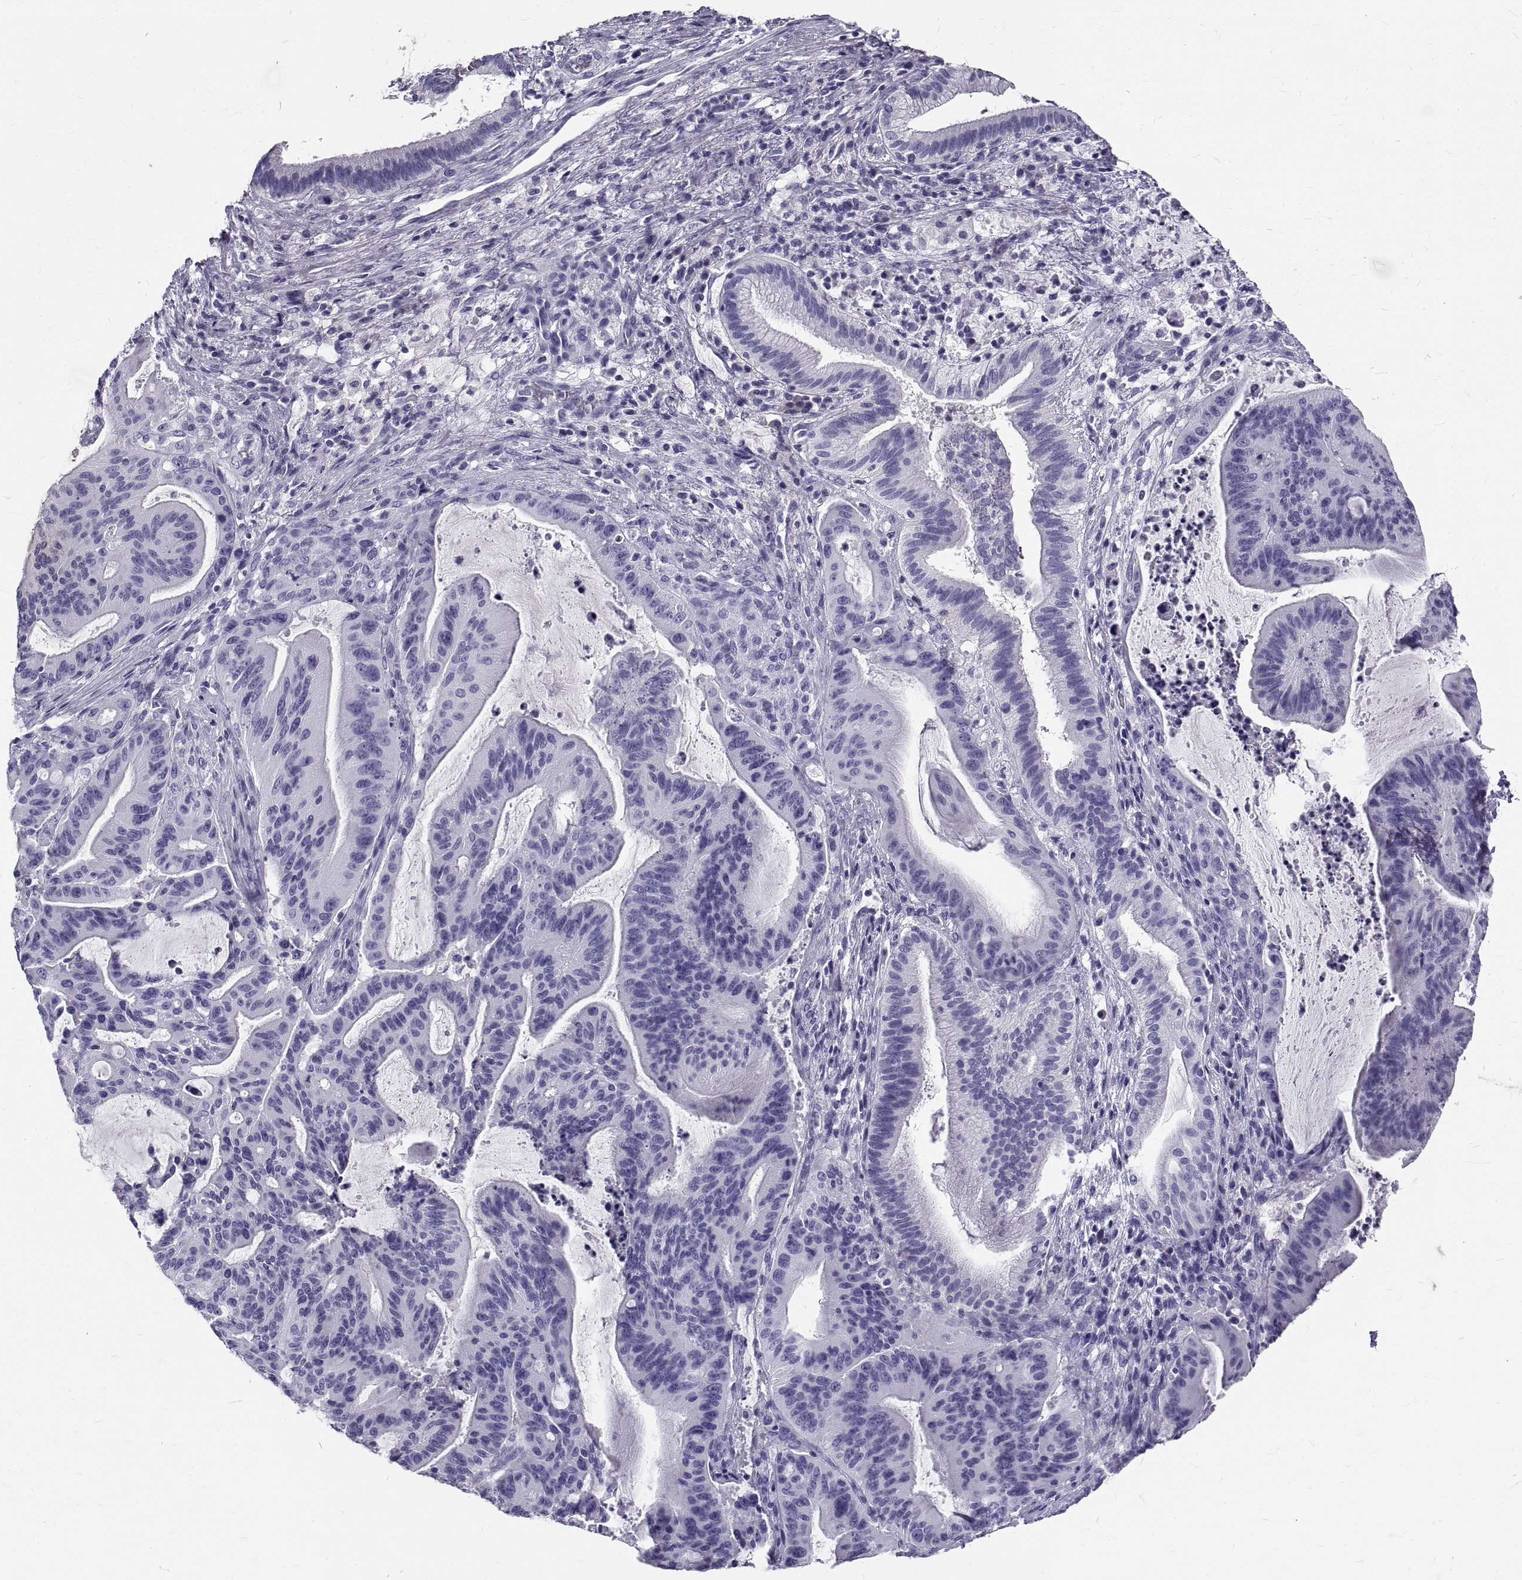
{"staining": {"intensity": "negative", "quantity": "none", "location": "none"}, "tissue": "liver cancer", "cell_type": "Tumor cells", "image_type": "cancer", "snomed": [{"axis": "morphology", "description": "Cholangiocarcinoma"}, {"axis": "topography", "description": "Liver"}], "caption": "This is an IHC micrograph of human liver cancer. There is no staining in tumor cells.", "gene": "GNG12", "patient": {"sex": "female", "age": 73}}